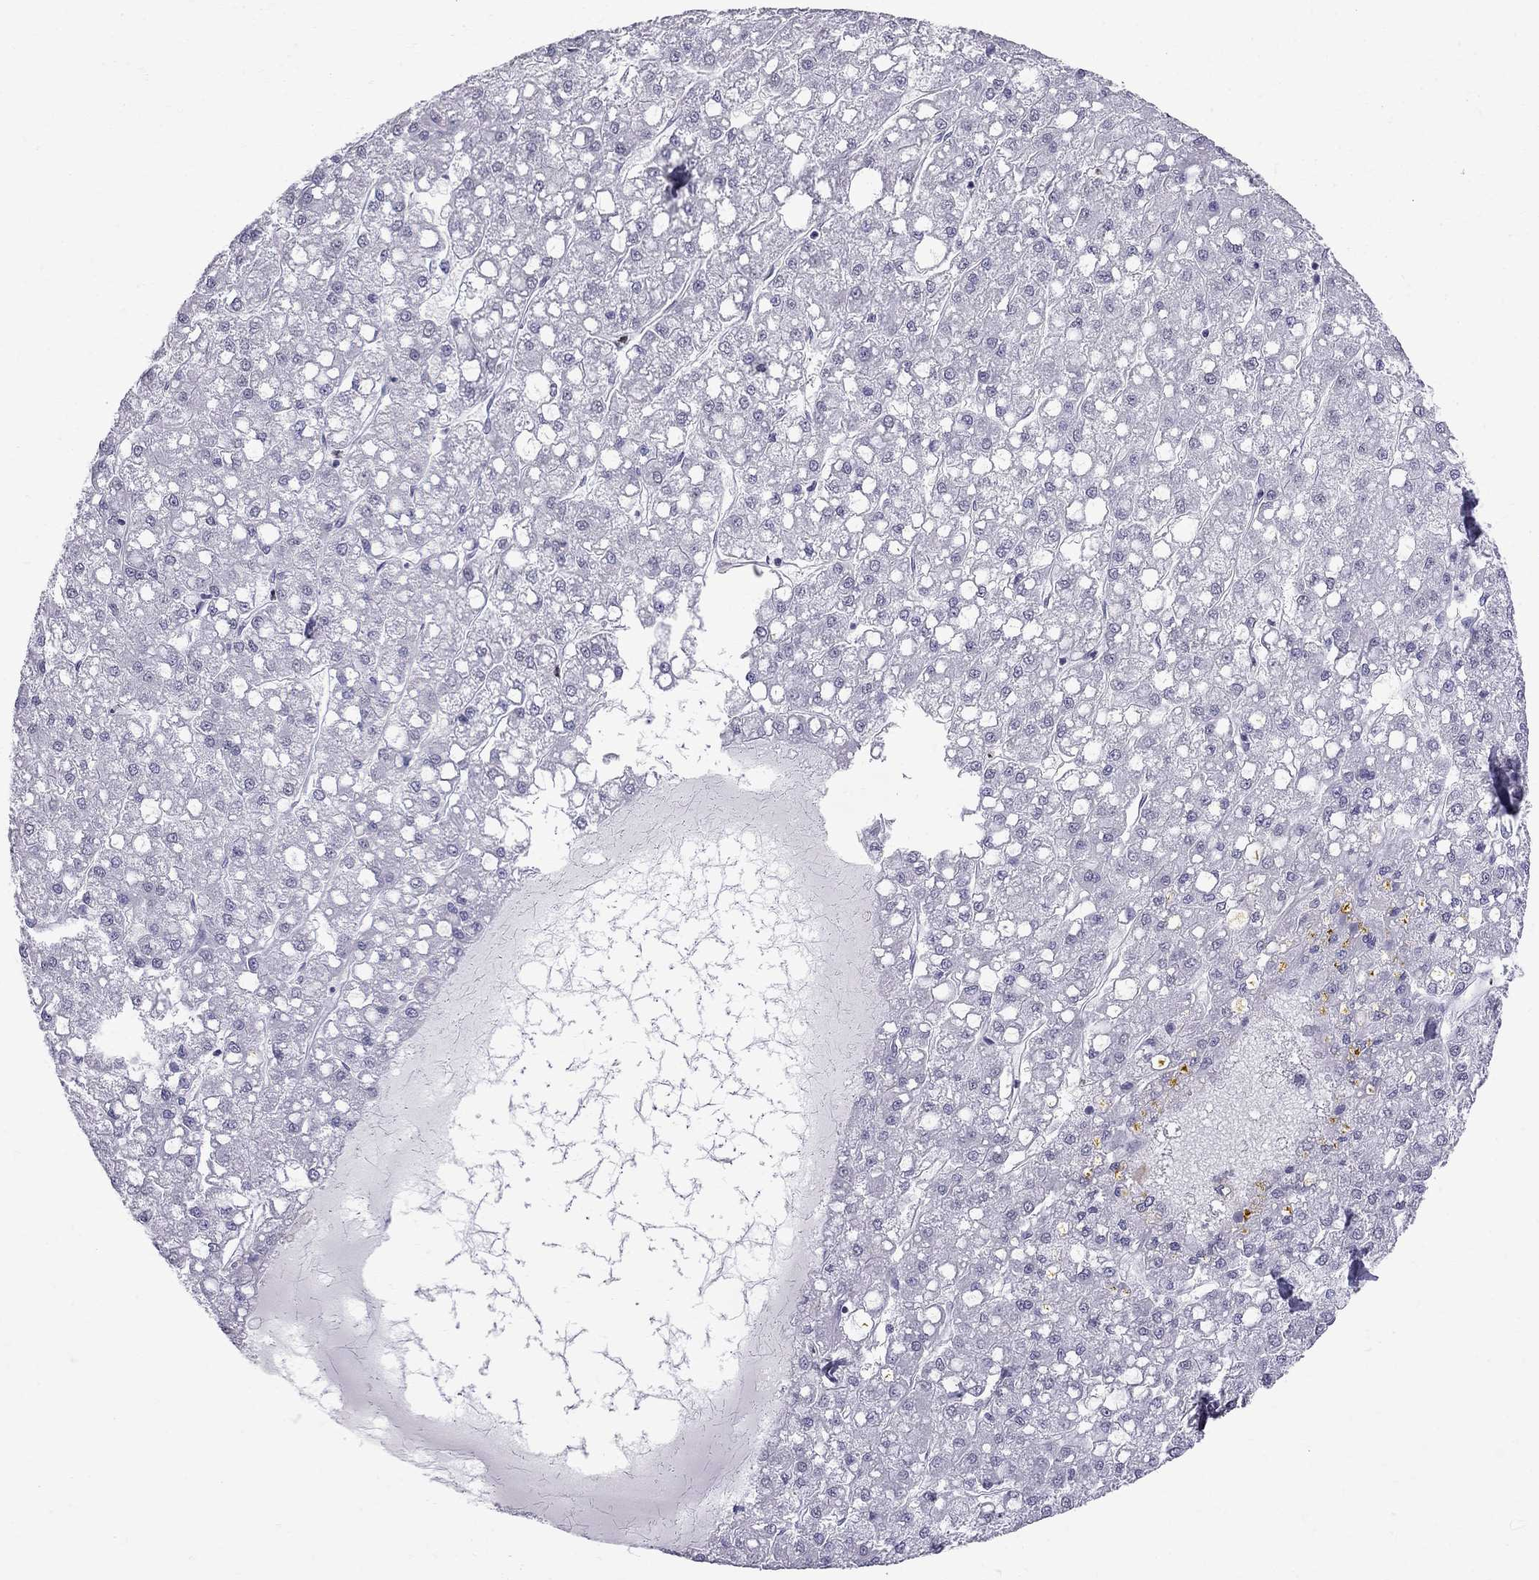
{"staining": {"intensity": "negative", "quantity": "none", "location": "none"}, "tissue": "liver cancer", "cell_type": "Tumor cells", "image_type": "cancer", "snomed": [{"axis": "morphology", "description": "Carcinoma, Hepatocellular, NOS"}, {"axis": "topography", "description": "Liver"}], "caption": "IHC image of neoplastic tissue: liver cancer stained with DAB (3,3'-diaminobenzidine) demonstrates no significant protein positivity in tumor cells.", "gene": "MUC15", "patient": {"sex": "male", "age": 67}}